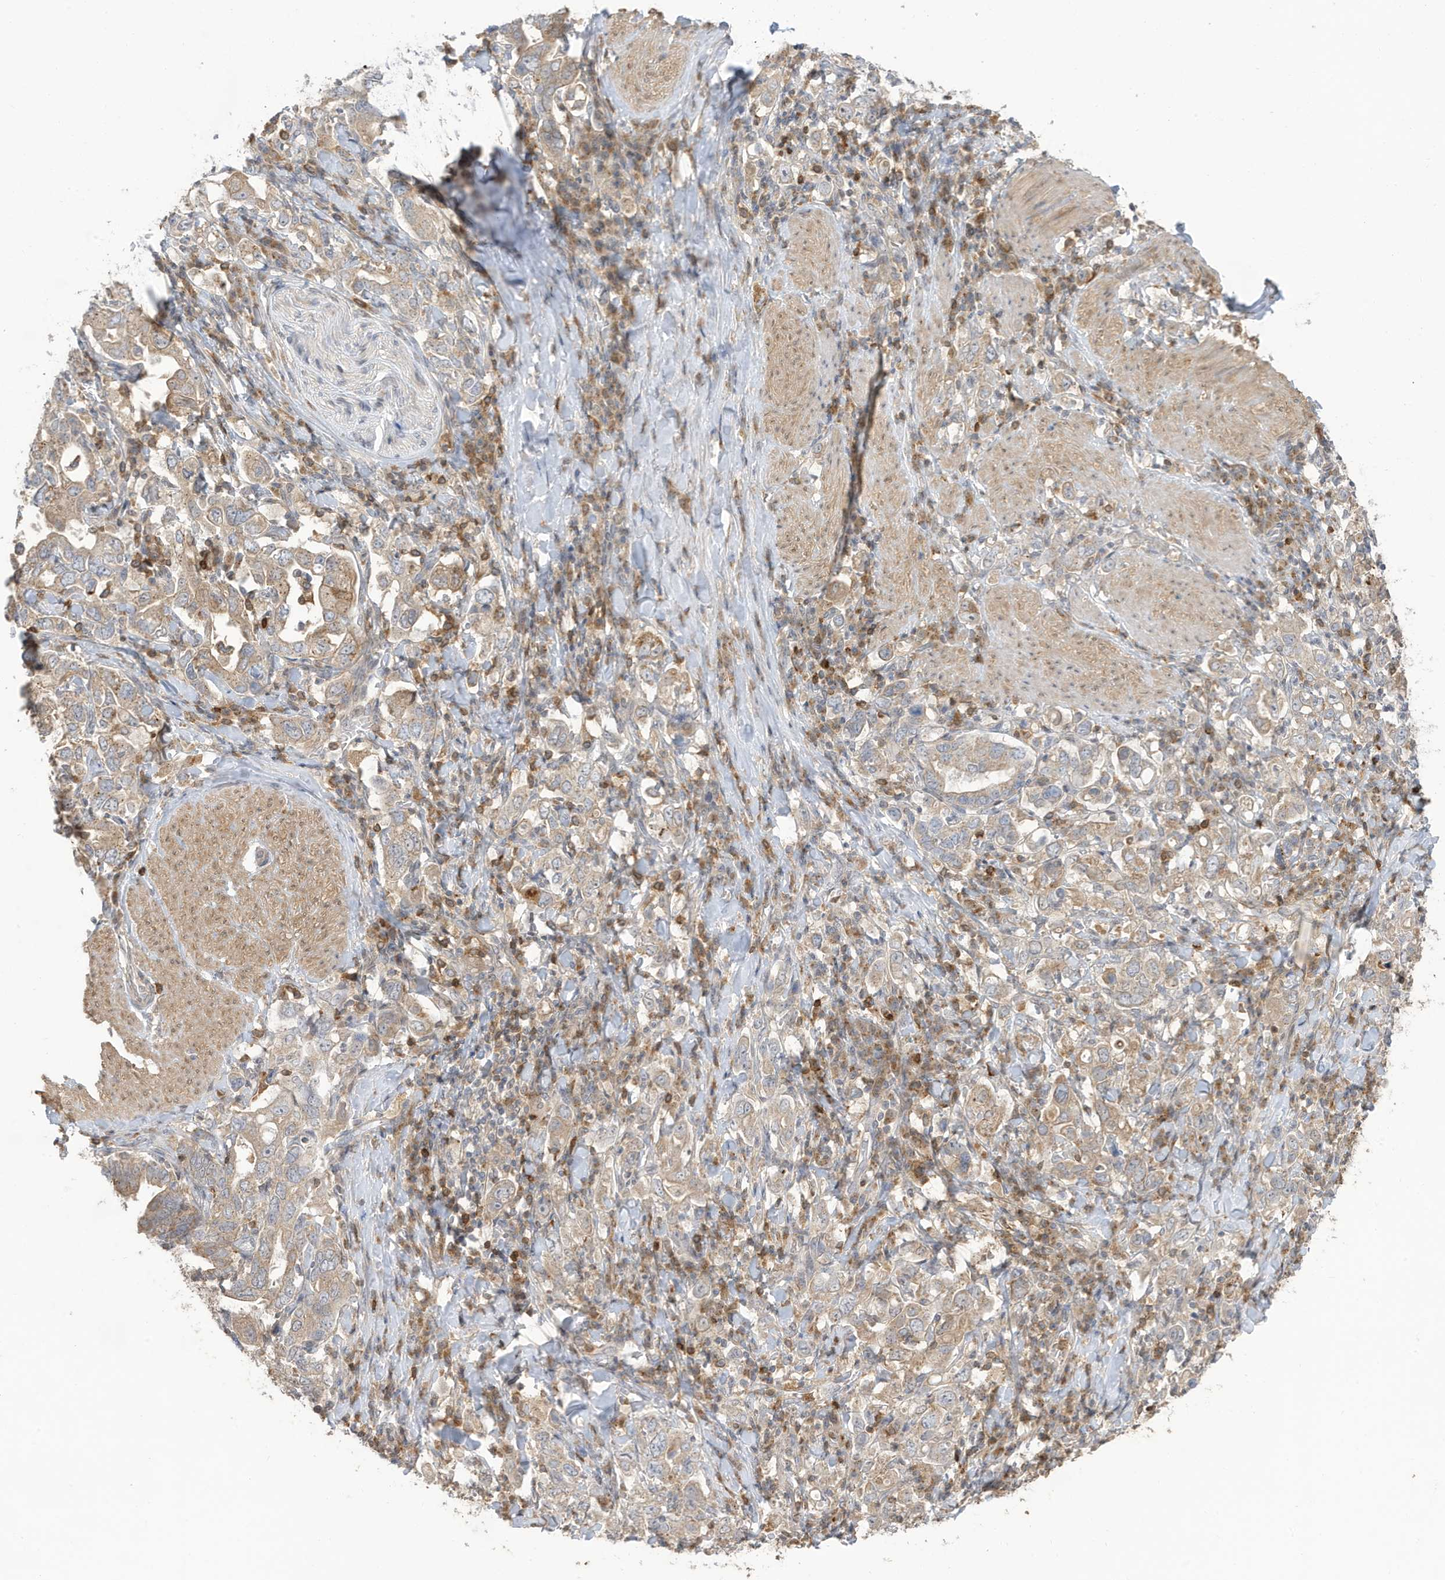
{"staining": {"intensity": "weak", "quantity": ">75%", "location": "cytoplasmic/membranous"}, "tissue": "stomach cancer", "cell_type": "Tumor cells", "image_type": "cancer", "snomed": [{"axis": "morphology", "description": "Adenocarcinoma, NOS"}, {"axis": "topography", "description": "Stomach, upper"}], "caption": "An immunohistochemistry micrograph of neoplastic tissue is shown. Protein staining in brown highlights weak cytoplasmic/membranous positivity in stomach cancer within tumor cells. (brown staining indicates protein expression, while blue staining denotes nuclei).", "gene": "TAB3", "patient": {"sex": "male", "age": 62}}